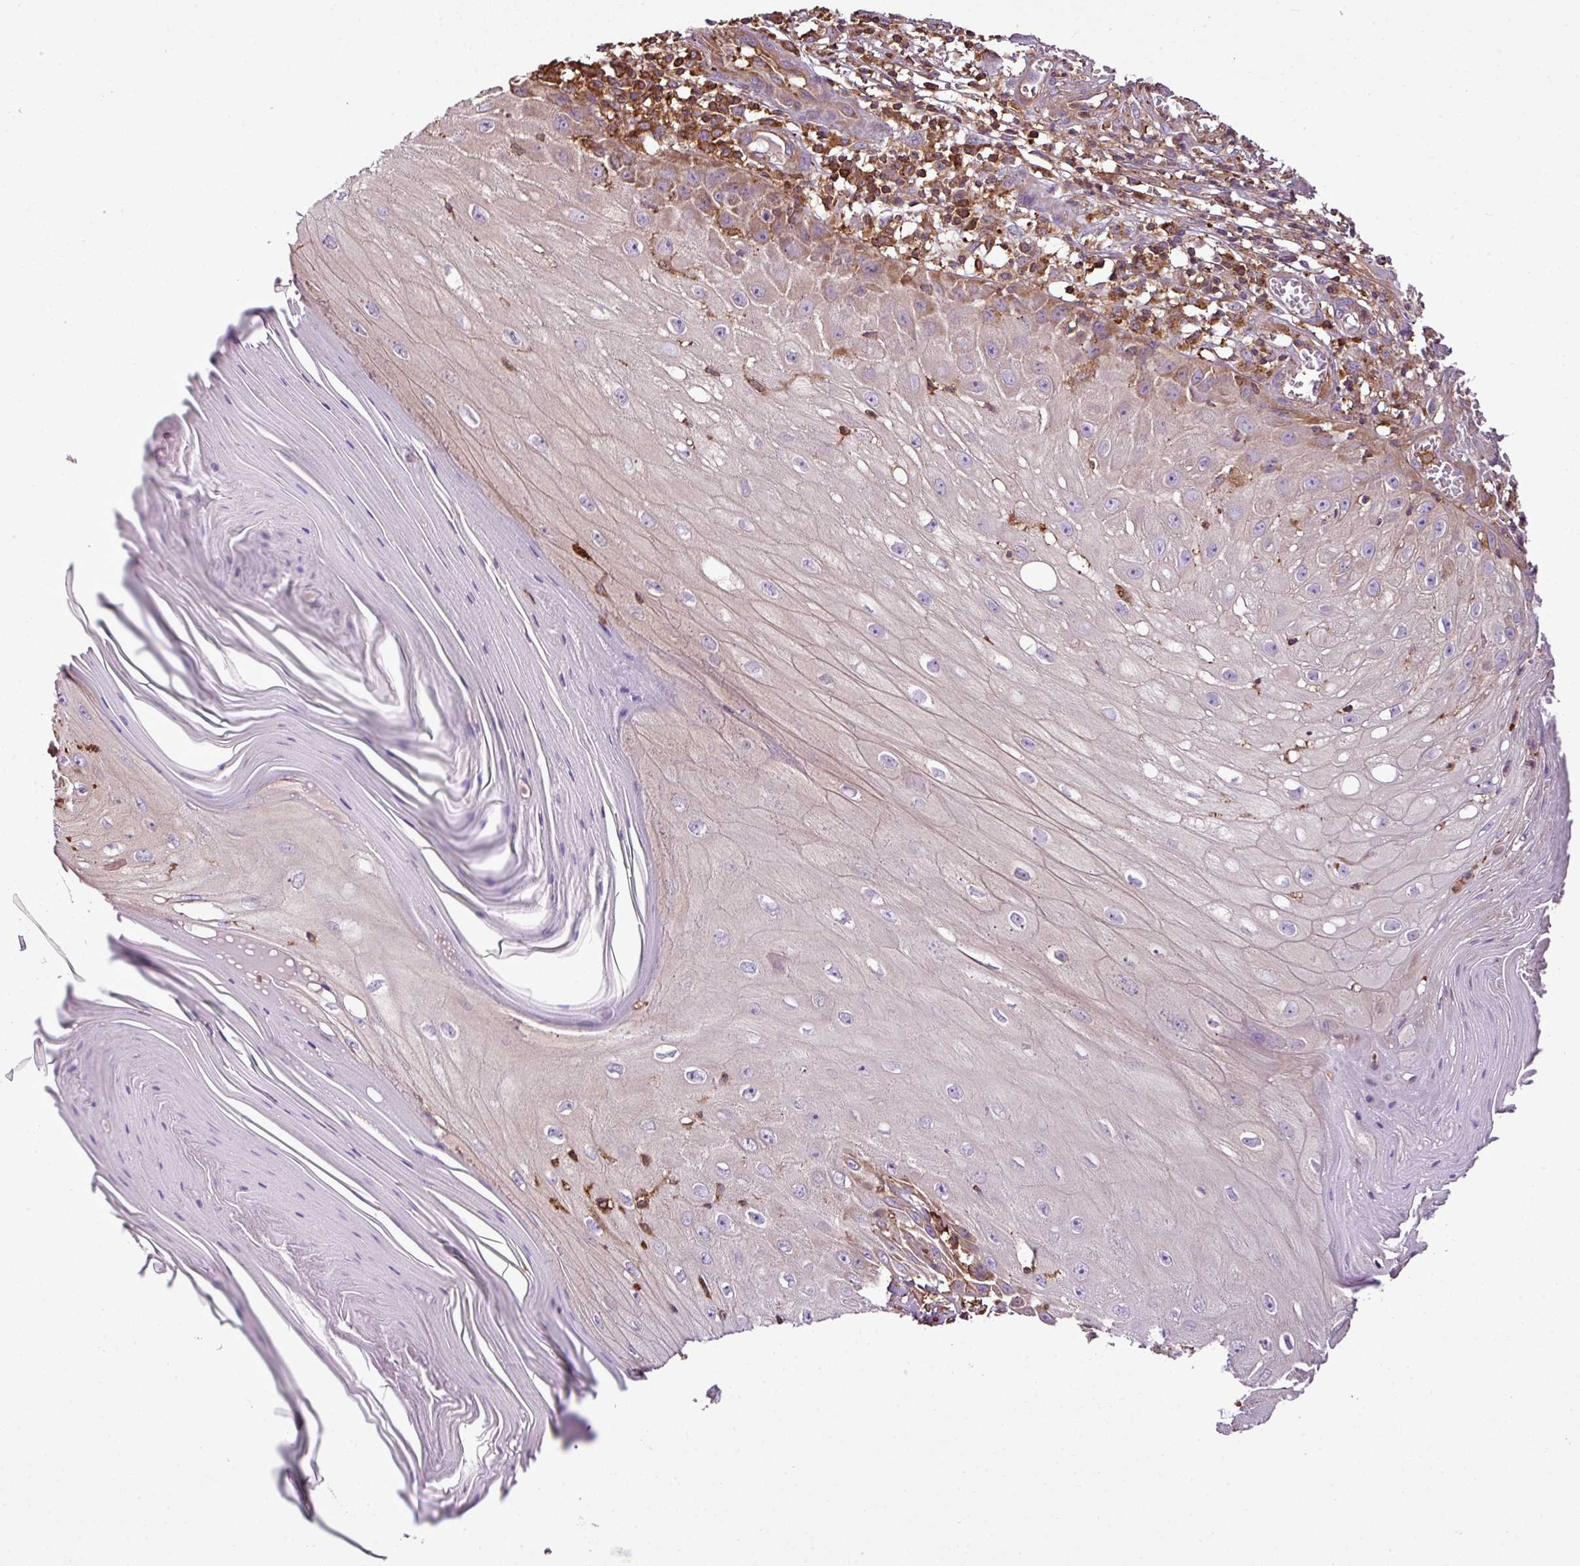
{"staining": {"intensity": "moderate", "quantity": "<25%", "location": "cytoplasmic/membranous"}, "tissue": "skin cancer", "cell_type": "Tumor cells", "image_type": "cancer", "snomed": [{"axis": "morphology", "description": "Squamous cell carcinoma, NOS"}, {"axis": "topography", "description": "Skin"}], "caption": "Immunohistochemical staining of skin cancer shows low levels of moderate cytoplasmic/membranous protein positivity in approximately <25% of tumor cells.", "gene": "PGAP6", "patient": {"sex": "female", "age": 73}}